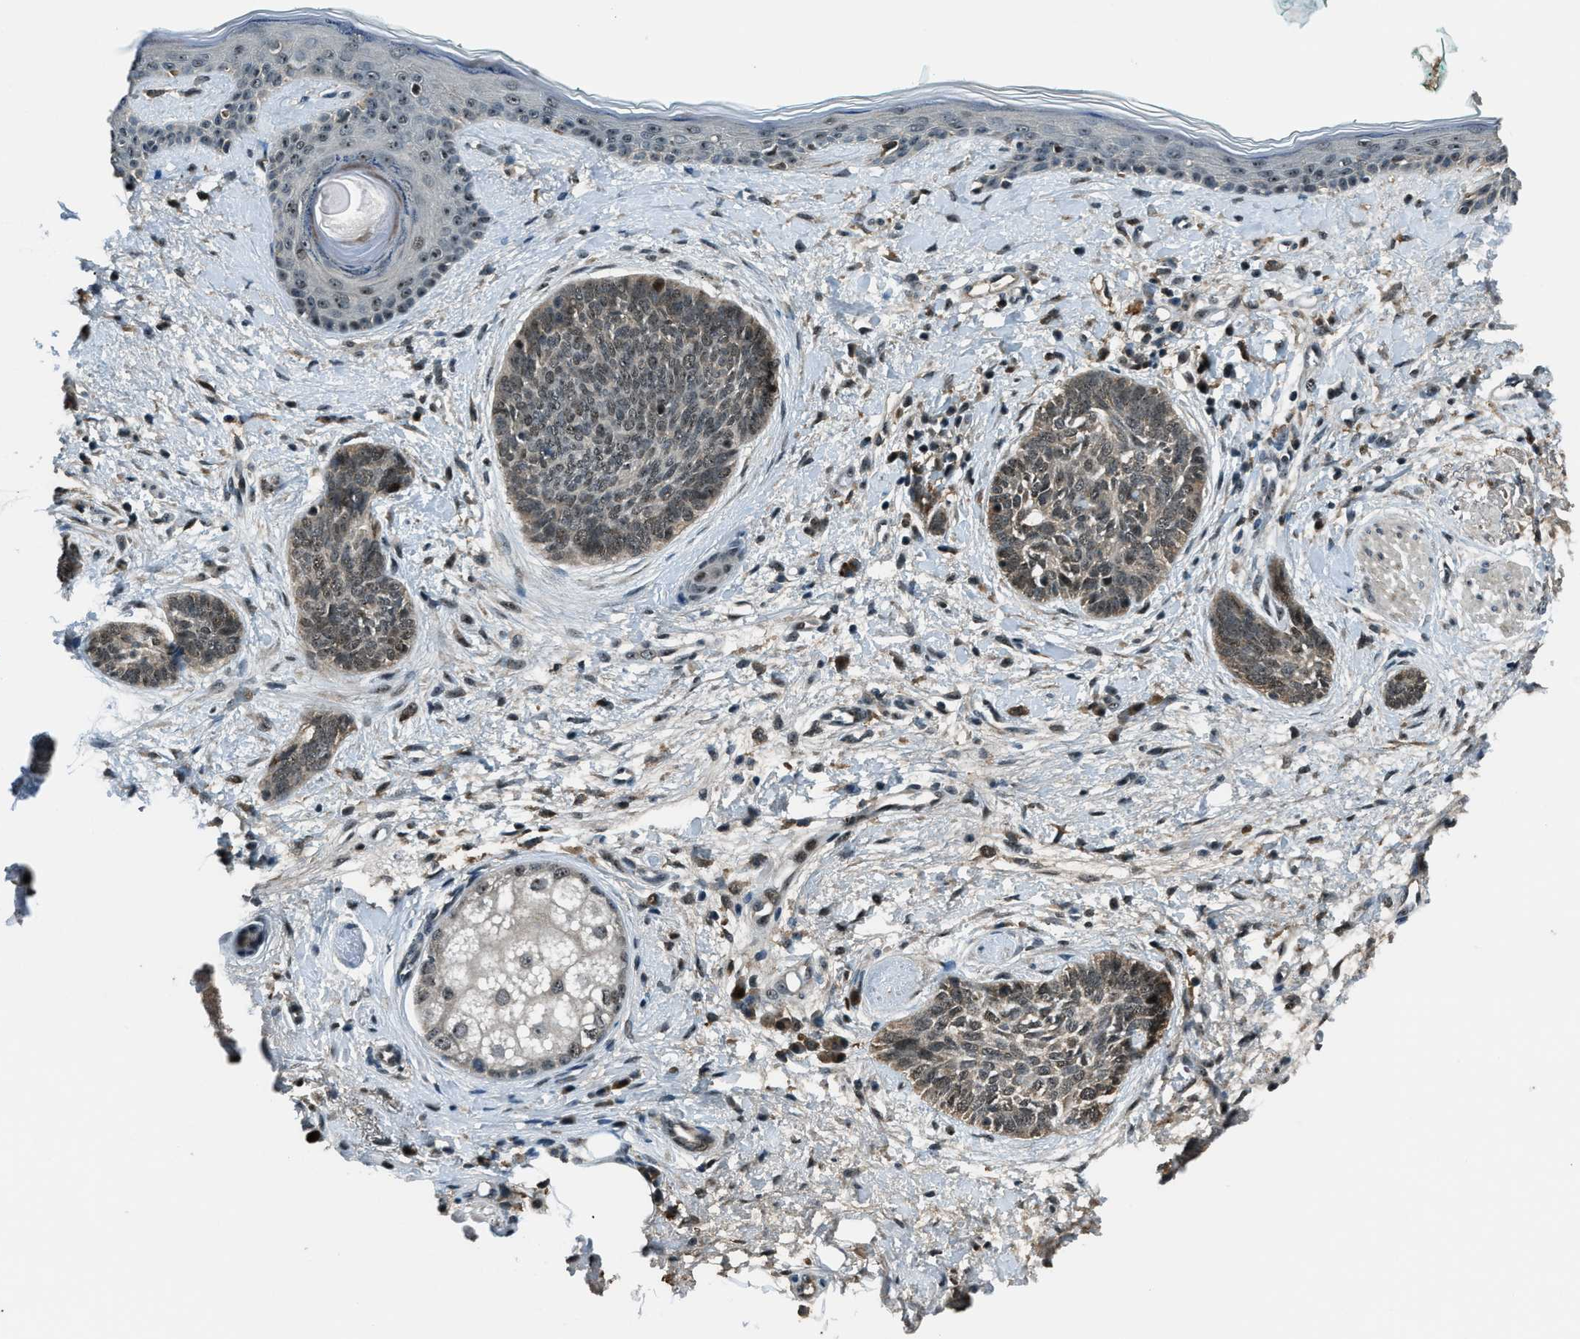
{"staining": {"intensity": "weak", "quantity": "25%-75%", "location": "nuclear"}, "tissue": "skin cancer", "cell_type": "Tumor cells", "image_type": "cancer", "snomed": [{"axis": "morphology", "description": "Basal cell carcinoma"}, {"axis": "topography", "description": "Skin"}], "caption": "Immunohistochemistry micrograph of human basal cell carcinoma (skin) stained for a protein (brown), which exhibits low levels of weak nuclear expression in approximately 25%-75% of tumor cells.", "gene": "ACTL9", "patient": {"sex": "female", "age": 84}}